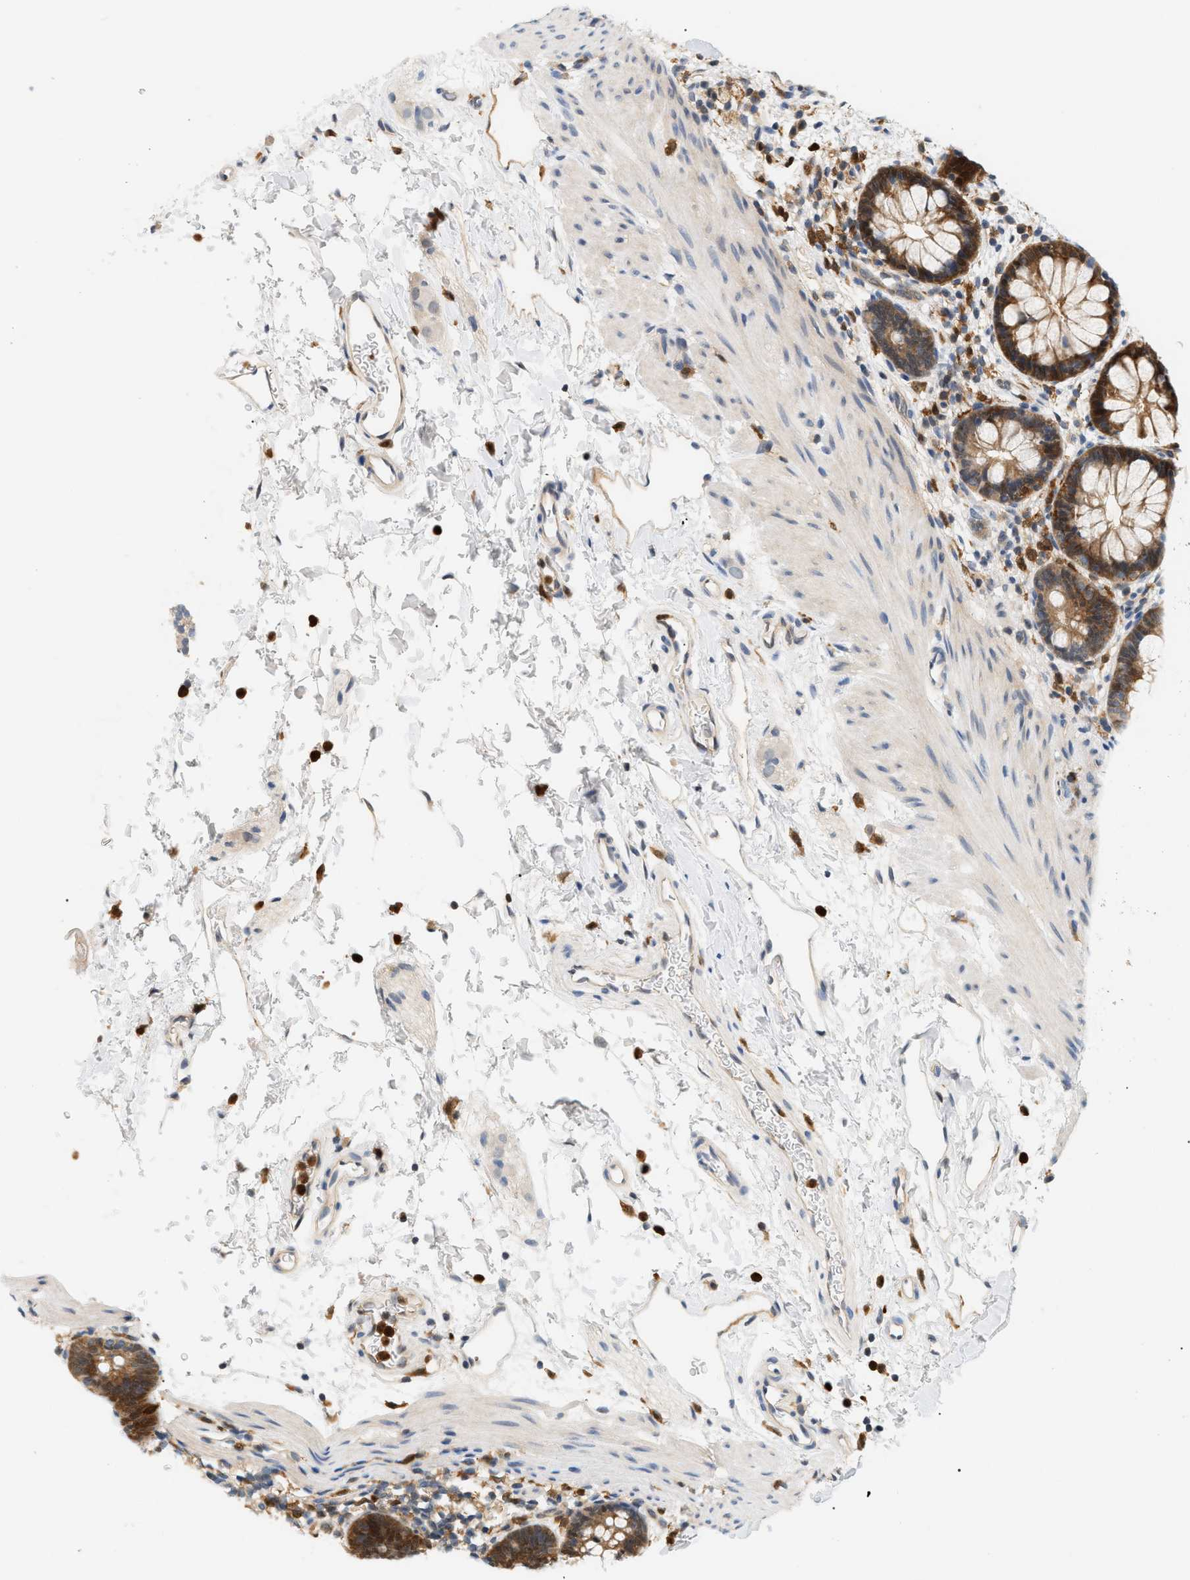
{"staining": {"intensity": "strong", "quantity": ">75%", "location": "cytoplasmic/membranous"}, "tissue": "rectum", "cell_type": "Glandular cells", "image_type": "normal", "snomed": [{"axis": "morphology", "description": "Normal tissue, NOS"}, {"axis": "topography", "description": "Rectum"}], "caption": "DAB (3,3'-diaminobenzidine) immunohistochemical staining of normal rectum demonstrates strong cytoplasmic/membranous protein positivity in approximately >75% of glandular cells.", "gene": "PYCARD", "patient": {"sex": "female", "age": 24}}